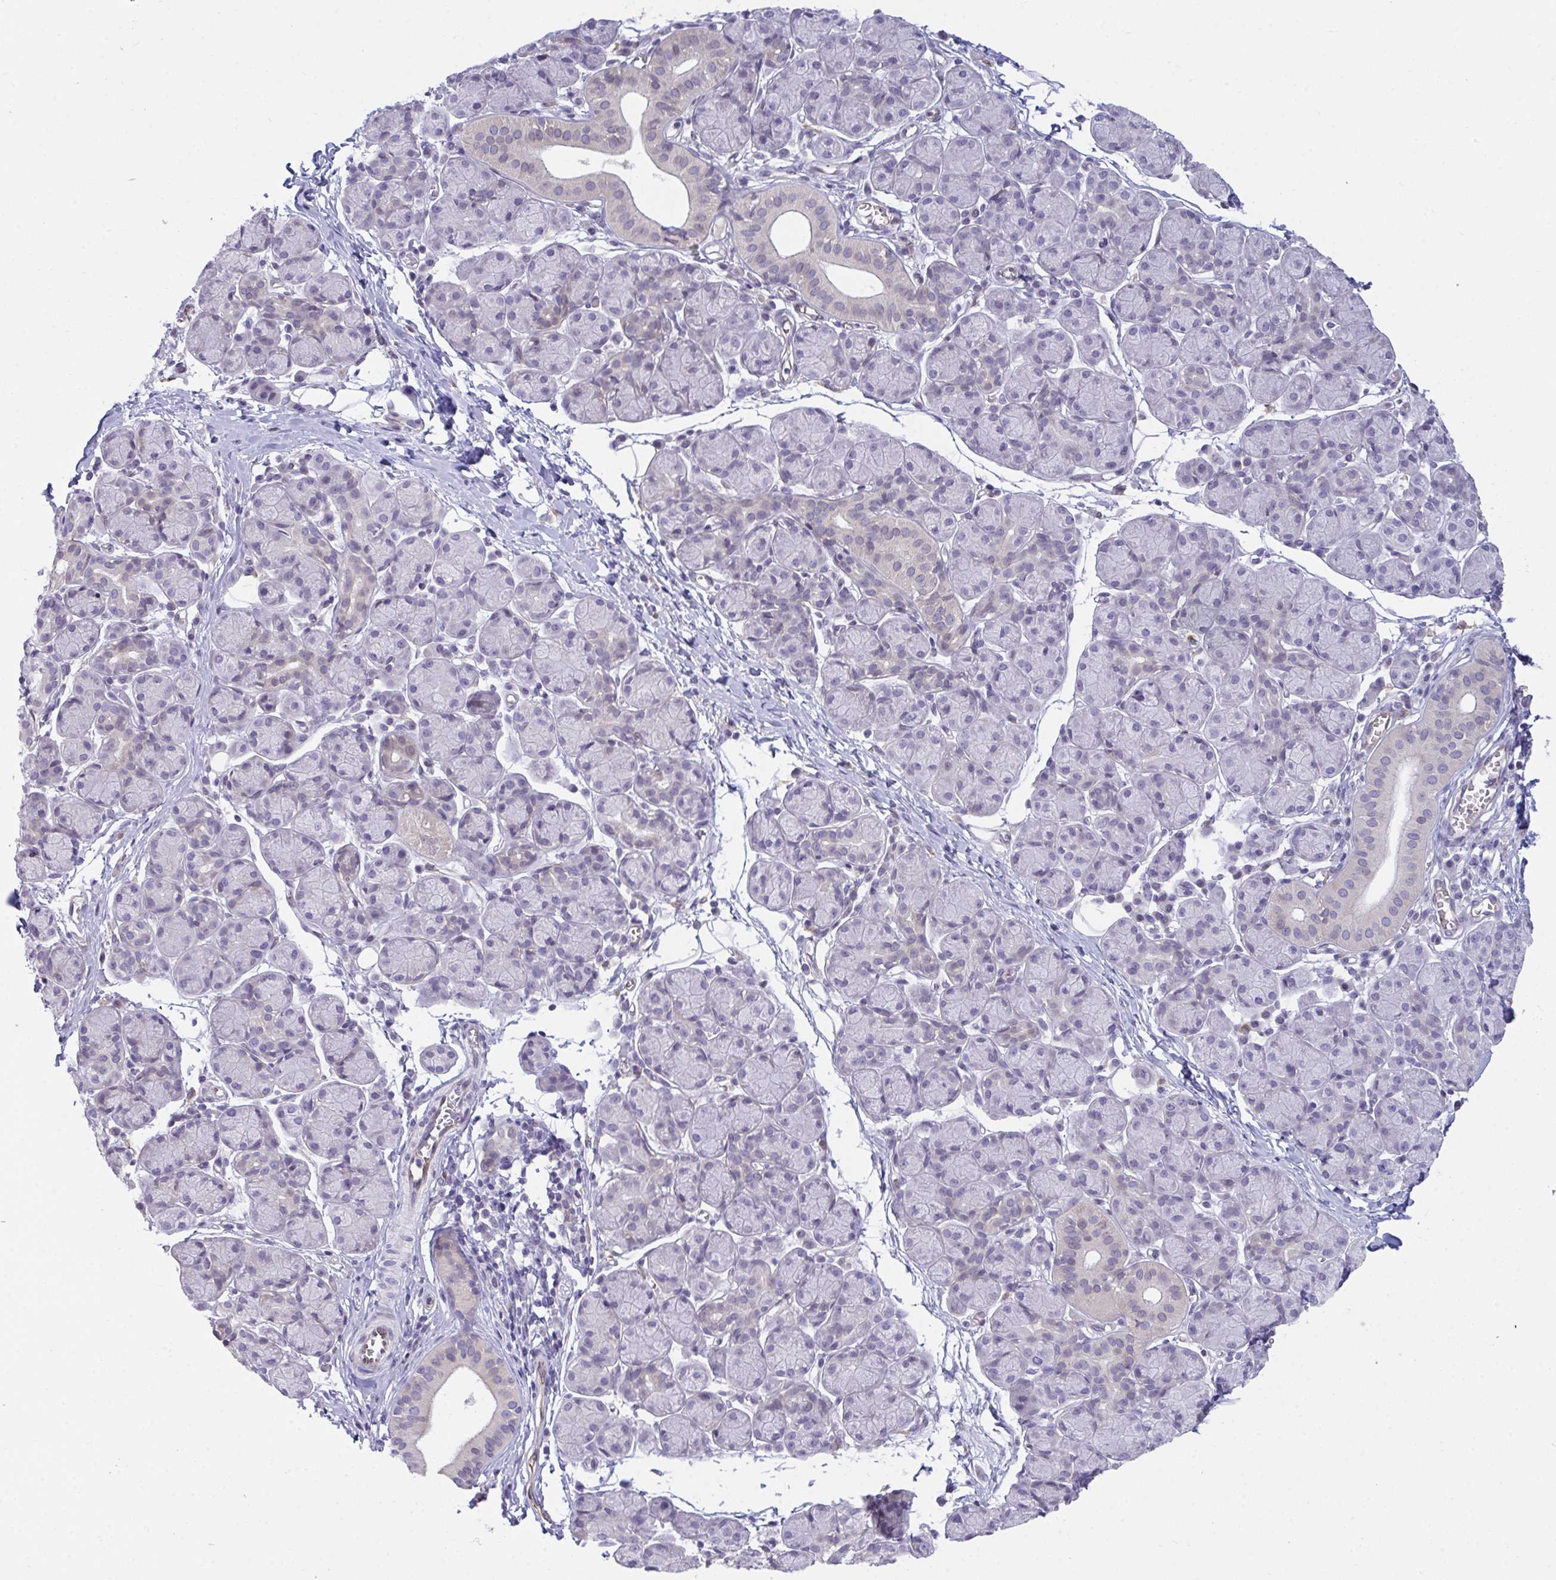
{"staining": {"intensity": "negative", "quantity": "none", "location": "none"}, "tissue": "salivary gland", "cell_type": "Glandular cells", "image_type": "normal", "snomed": [{"axis": "morphology", "description": "Normal tissue, NOS"}, {"axis": "morphology", "description": "Inflammation, NOS"}, {"axis": "topography", "description": "Lymph node"}, {"axis": "topography", "description": "Salivary gland"}], "caption": "IHC of normal salivary gland displays no positivity in glandular cells. (DAB IHC visualized using brightfield microscopy, high magnification).", "gene": "SEMA6B", "patient": {"sex": "male", "age": 3}}